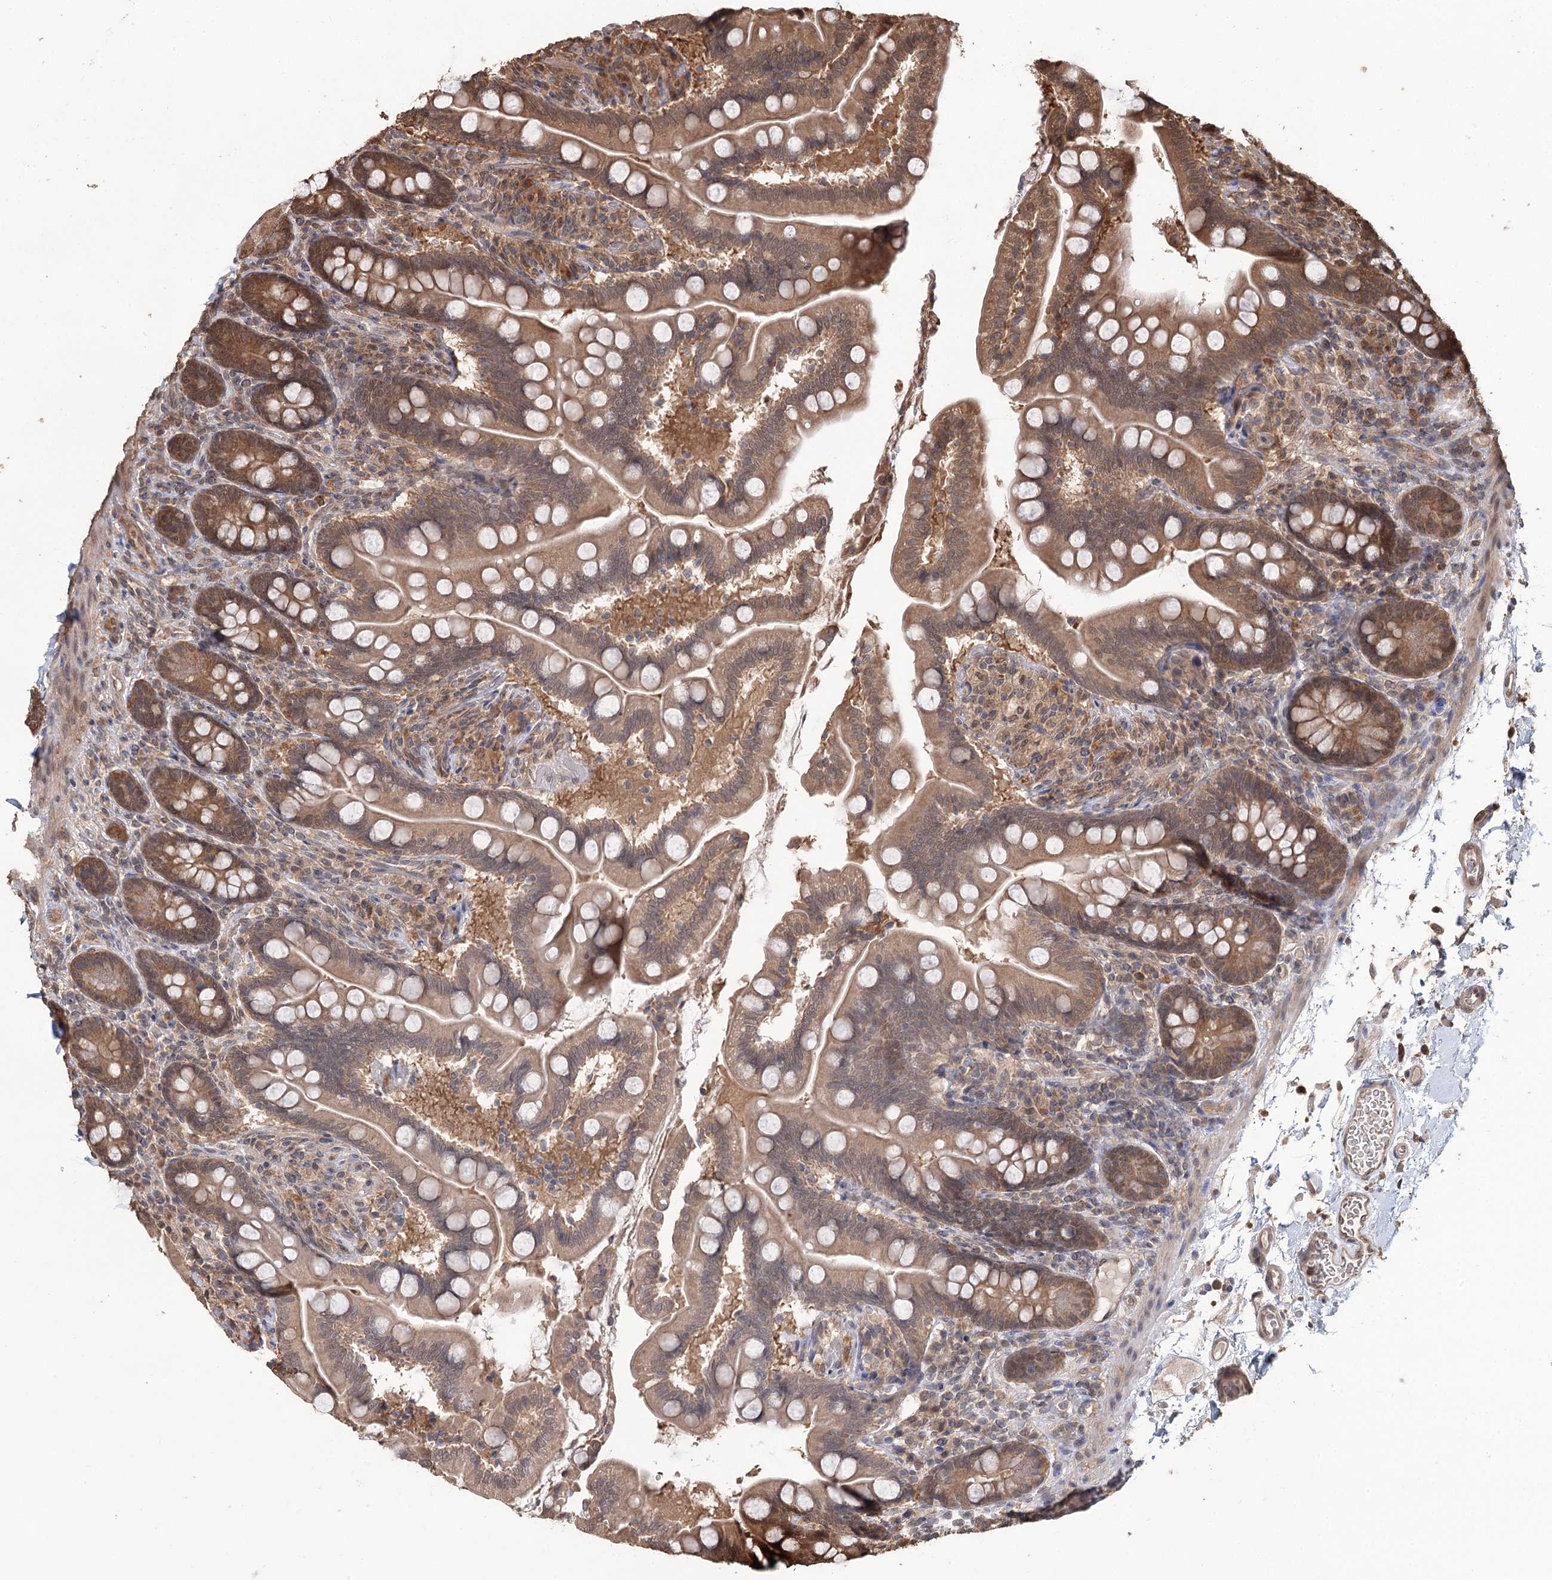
{"staining": {"intensity": "moderate", "quantity": ">75%", "location": "cytoplasmic/membranous"}, "tissue": "small intestine", "cell_type": "Glandular cells", "image_type": "normal", "snomed": [{"axis": "morphology", "description": "Normal tissue, NOS"}, {"axis": "topography", "description": "Small intestine"}], "caption": "Brown immunohistochemical staining in unremarkable small intestine reveals moderate cytoplasmic/membranous staining in about >75% of glandular cells.", "gene": "N6AMT1", "patient": {"sex": "female", "age": 64}}